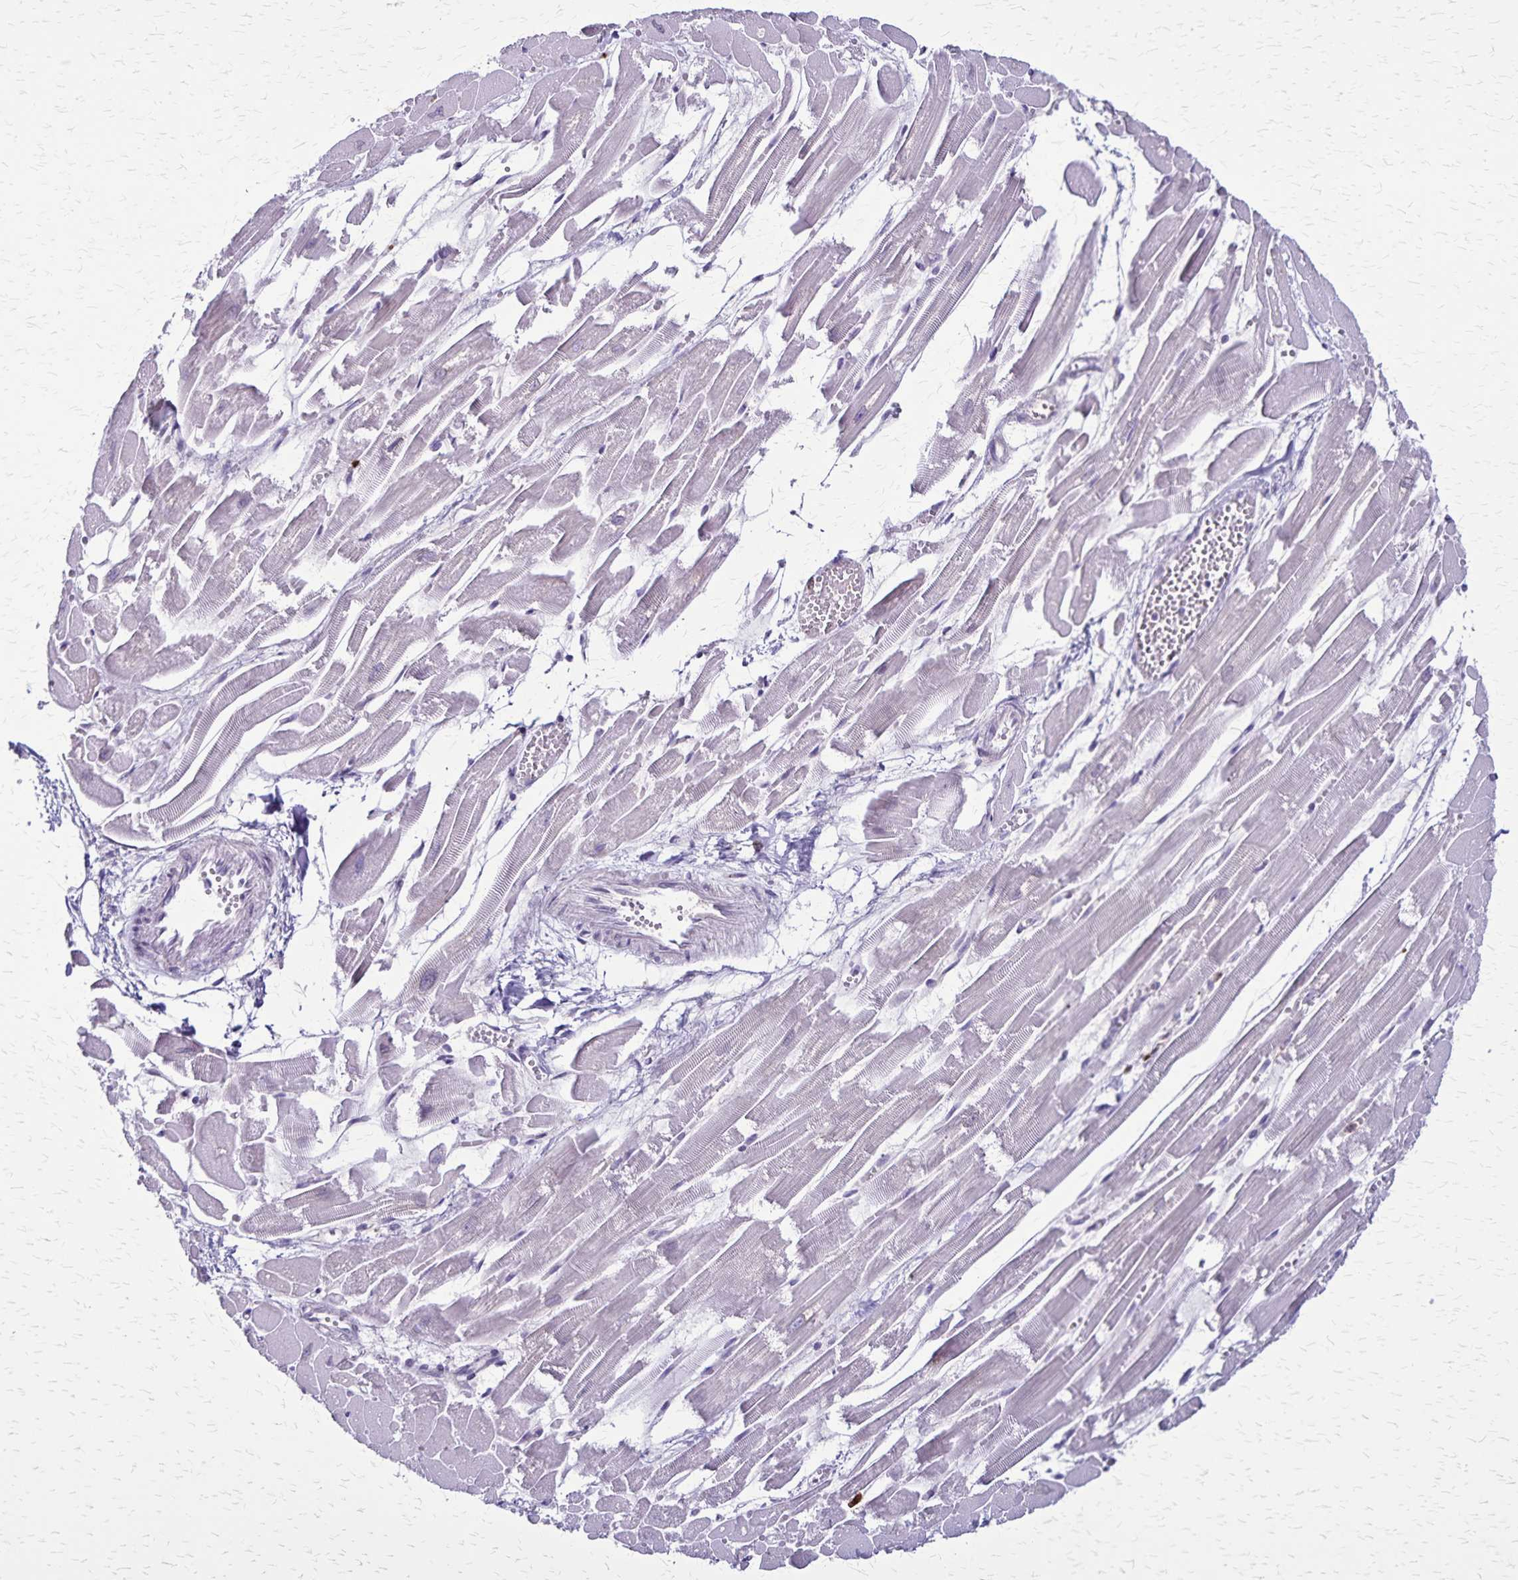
{"staining": {"intensity": "negative", "quantity": "none", "location": "none"}, "tissue": "heart muscle", "cell_type": "Cardiomyocytes", "image_type": "normal", "snomed": [{"axis": "morphology", "description": "Normal tissue, NOS"}, {"axis": "topography", "description": "Heart"}], "caption": "This image is of normal heart muscle stained with immunohistochemistry (IHC) to label a protein in brown with the nuclei are counter-stained blue. There is no expression in cardiomyocytes. (Immunohistochemistry (ihc), brightfield microscopy, high magnification).", "gene": "ULBP3", "patient": {"sex": "female", "age": 52}}